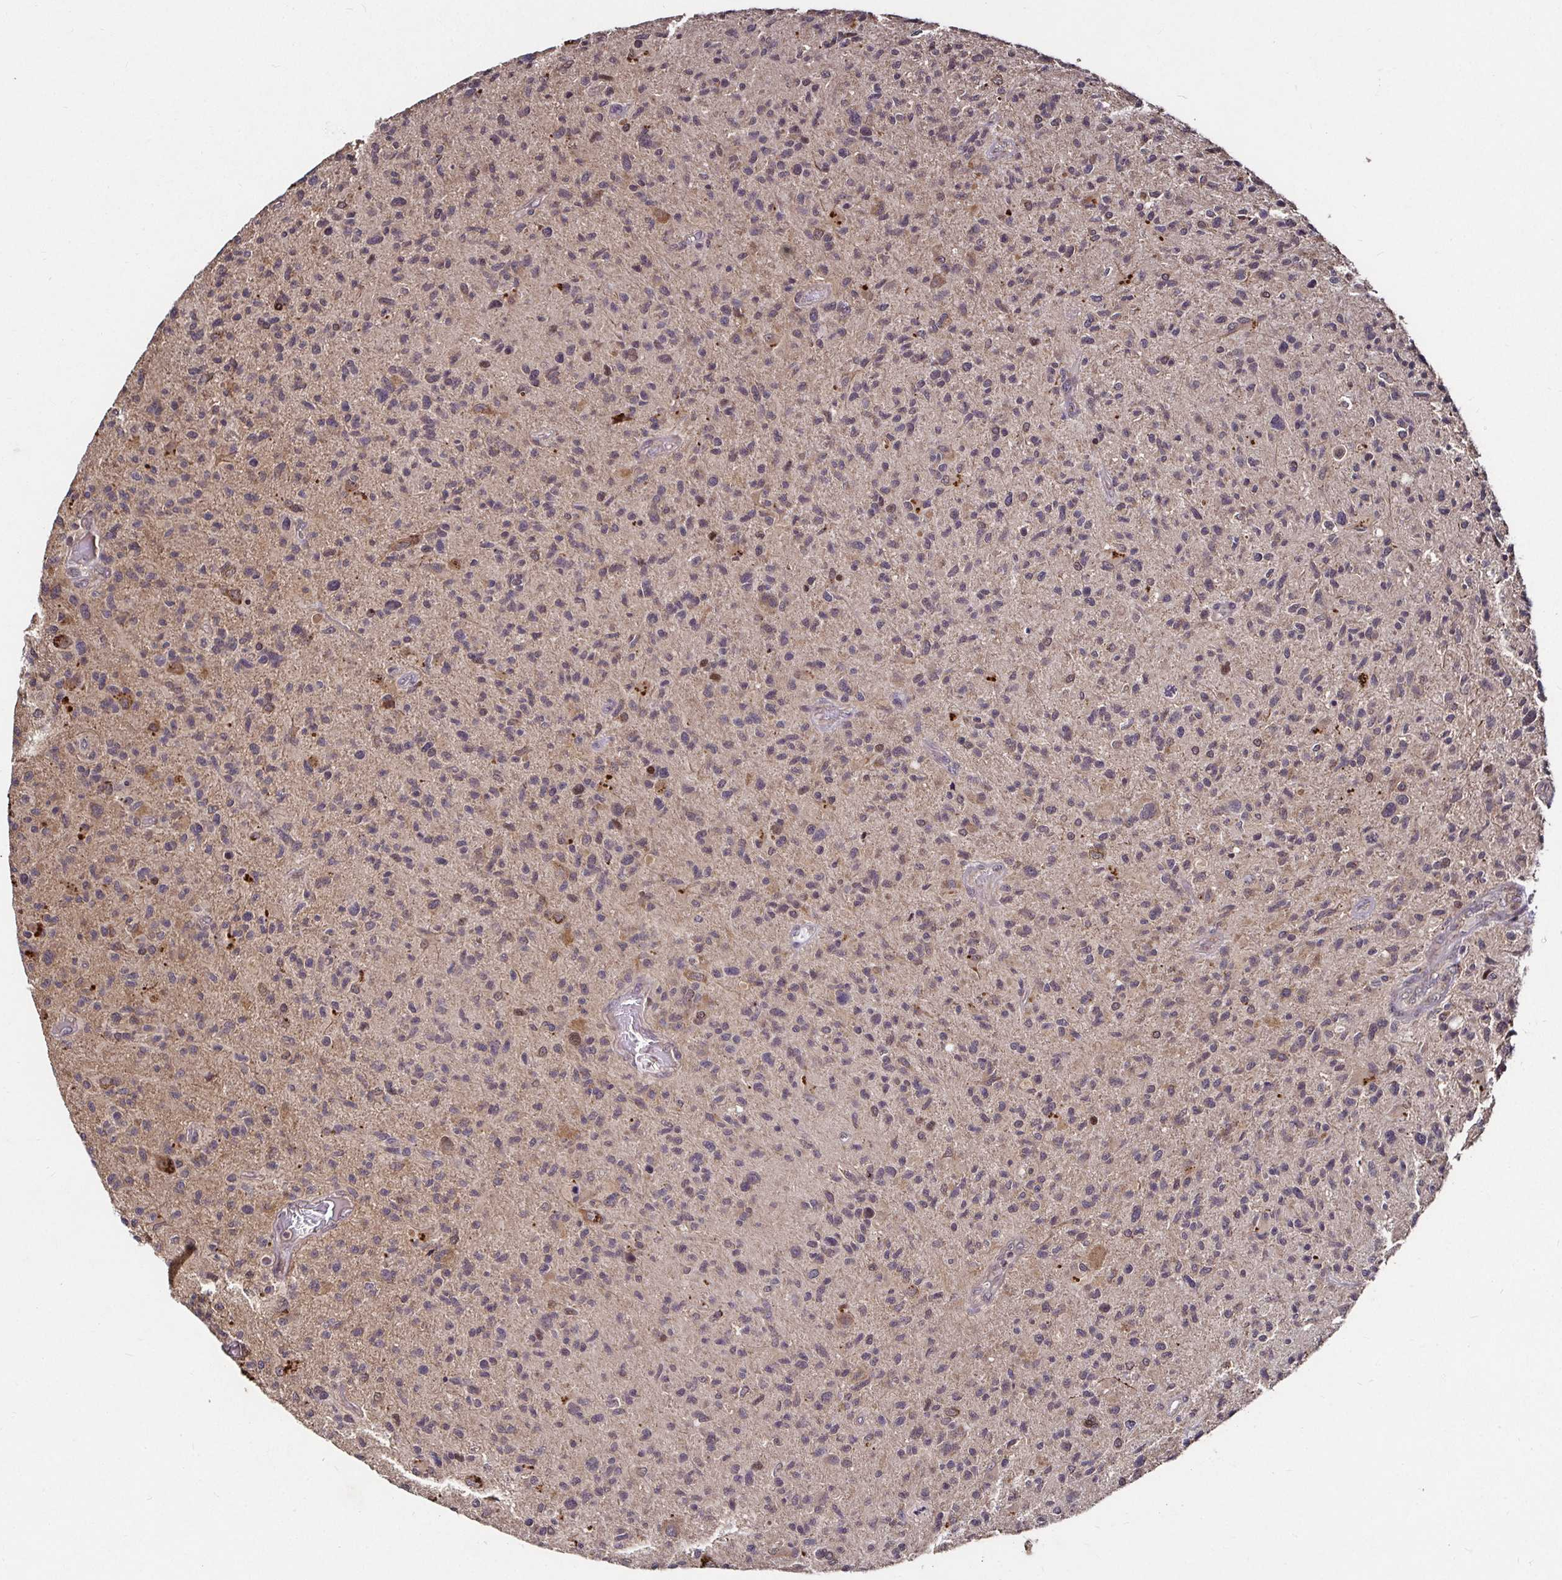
{"staining": {"intensity": "weak", "quantity": "<25%", "location": "cytoplasmic/membranous"}, "tissue": "glioma", "cell_type": "Tumor cells", "image_type": "cancer", "snomed": [{"axis": "morphology", "description": "Glioma, malignant, High grade"}, {"axis": "topography", "description": "Brain"}], "caption": "Glioma was stained to show a protein in brown. There is no significant staining in tumor cells. (Brightfield microscopy of DAB immunohistochemistry (IHC) at high magnification).", "gene": "SMYD3", "patient": {"sex": "female", "age": 70}}